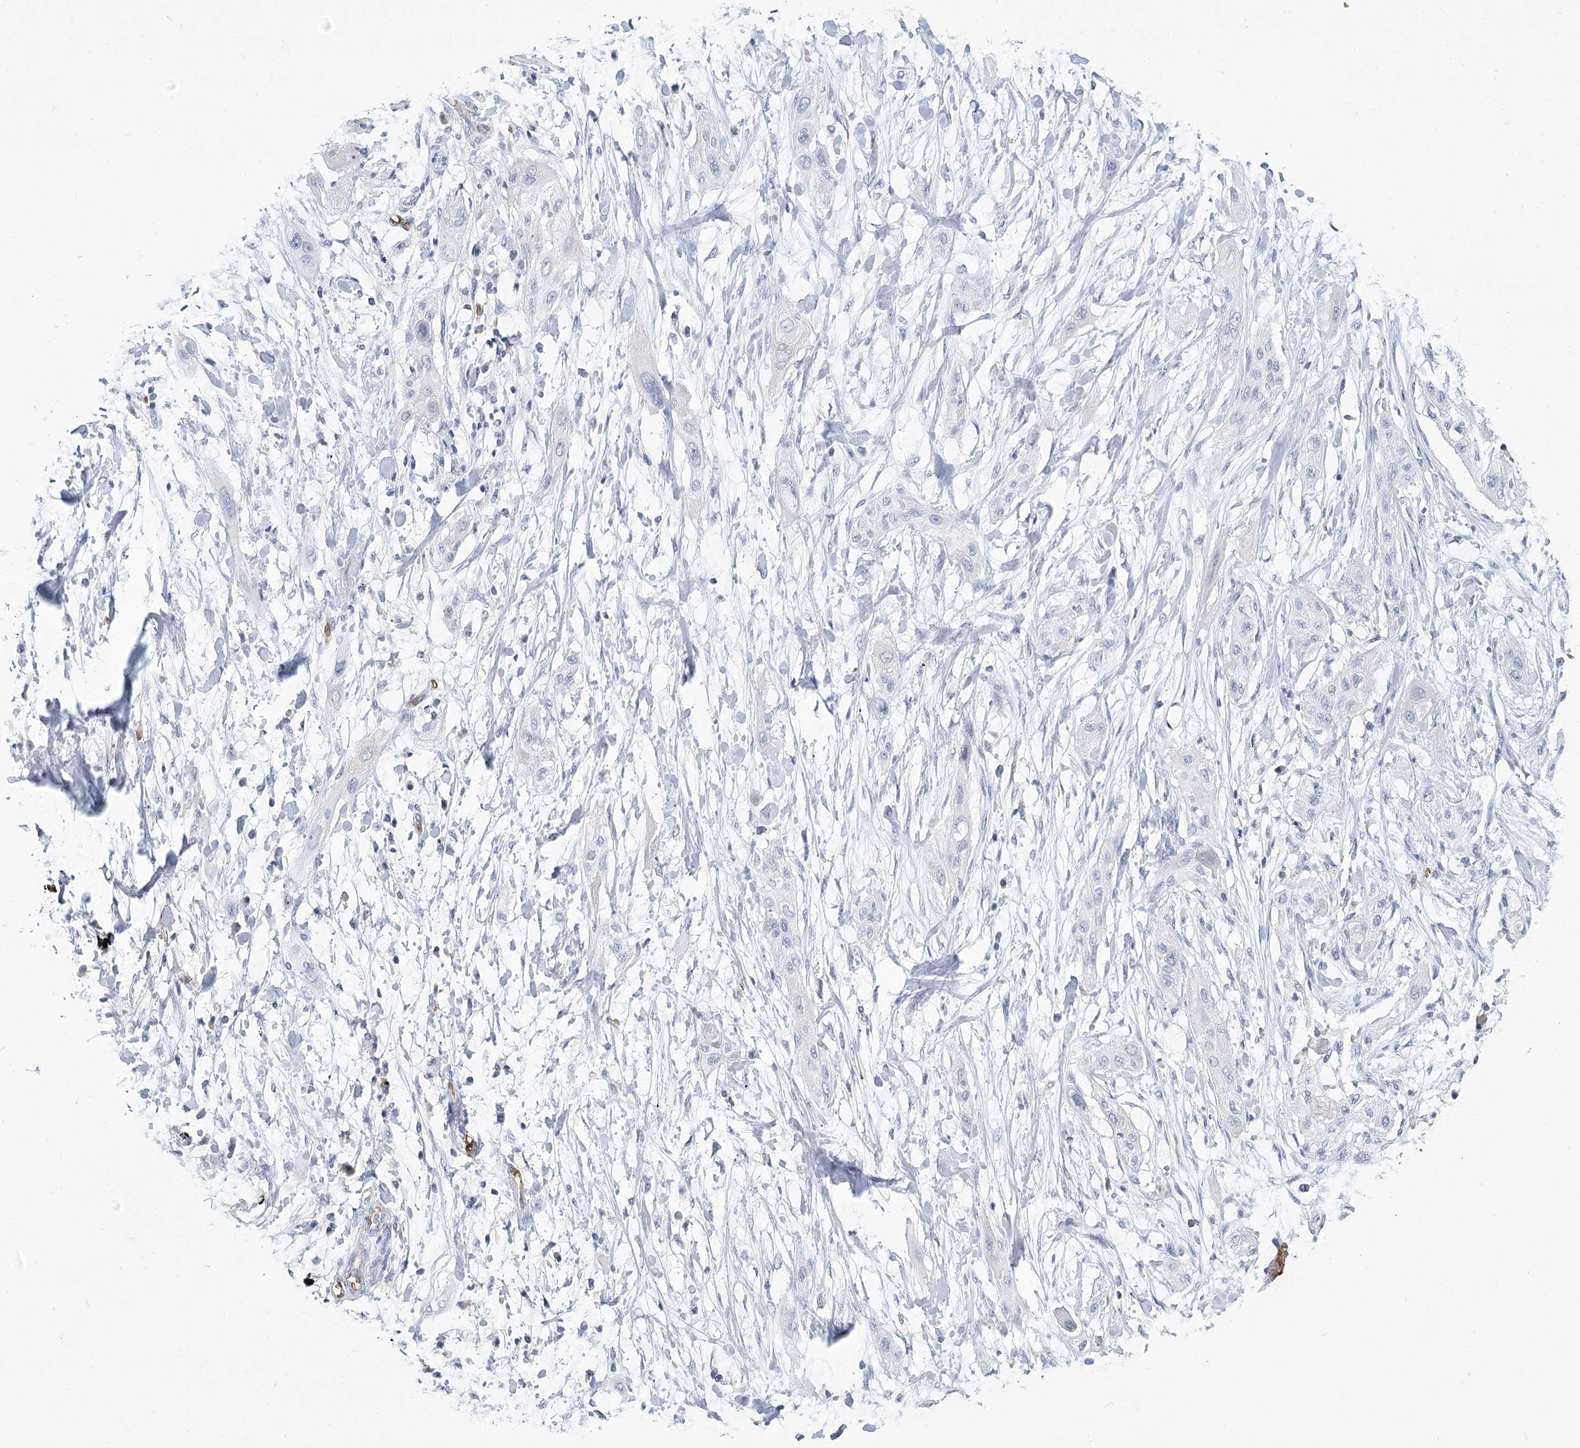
{"staining": {"intensity": "negative", "quantity": "none", "location": "none"}, "tissue": "lung cancer", "cell_type": "Tumor cells", "image_type": "cancer", "snomed": [{"axis": "morphology", "description": "Squamous cell carcinoma, NOS"}, {"axis": "topography", "description": "Lung"}], "caption": "This is an IHC image of human lung cancer. There is no positivity in tumor cells.", "gene": "HBA1", "patient": {"sex": "female", "age": 47}}